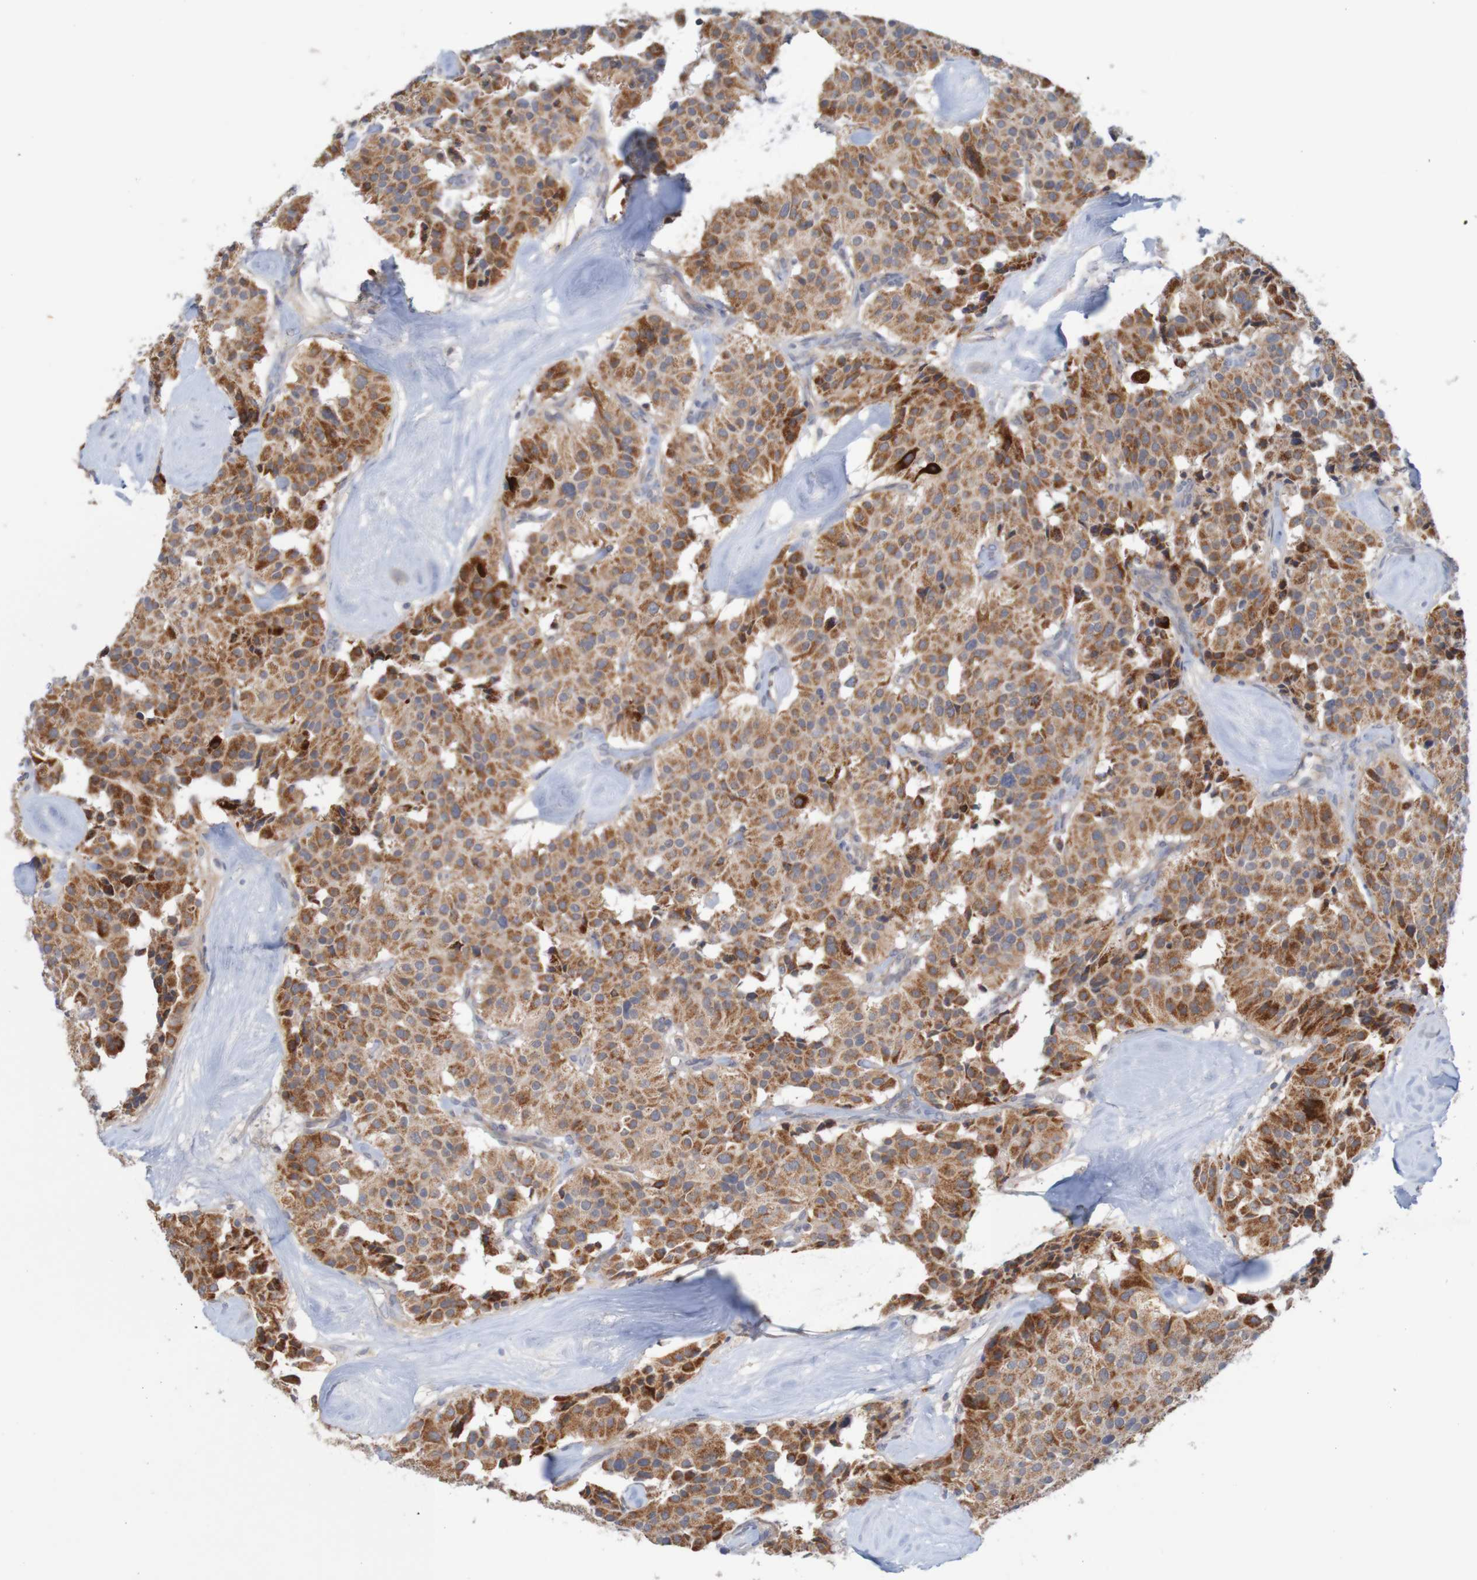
{"staining": {"intensity": "strong", "quantity": ">75%", "location": "cytoplasmic/membranous"}, "tissue": "carcinoid", "cell_type": "Tumor cells", "image_type": "cancer", "snomed": [{"axis": "morphology", "description": "Carcinoid, malignant, NOS"}, {"axis": "topography", "description": "Lung"}], "caption": "A brown stain highlights strong cytoplasmic/membranous positivity of a protein in human malignant carcinoid tumor cells.", "gene": "NAV2", "patient": {"sex": "male", "age": 30}}